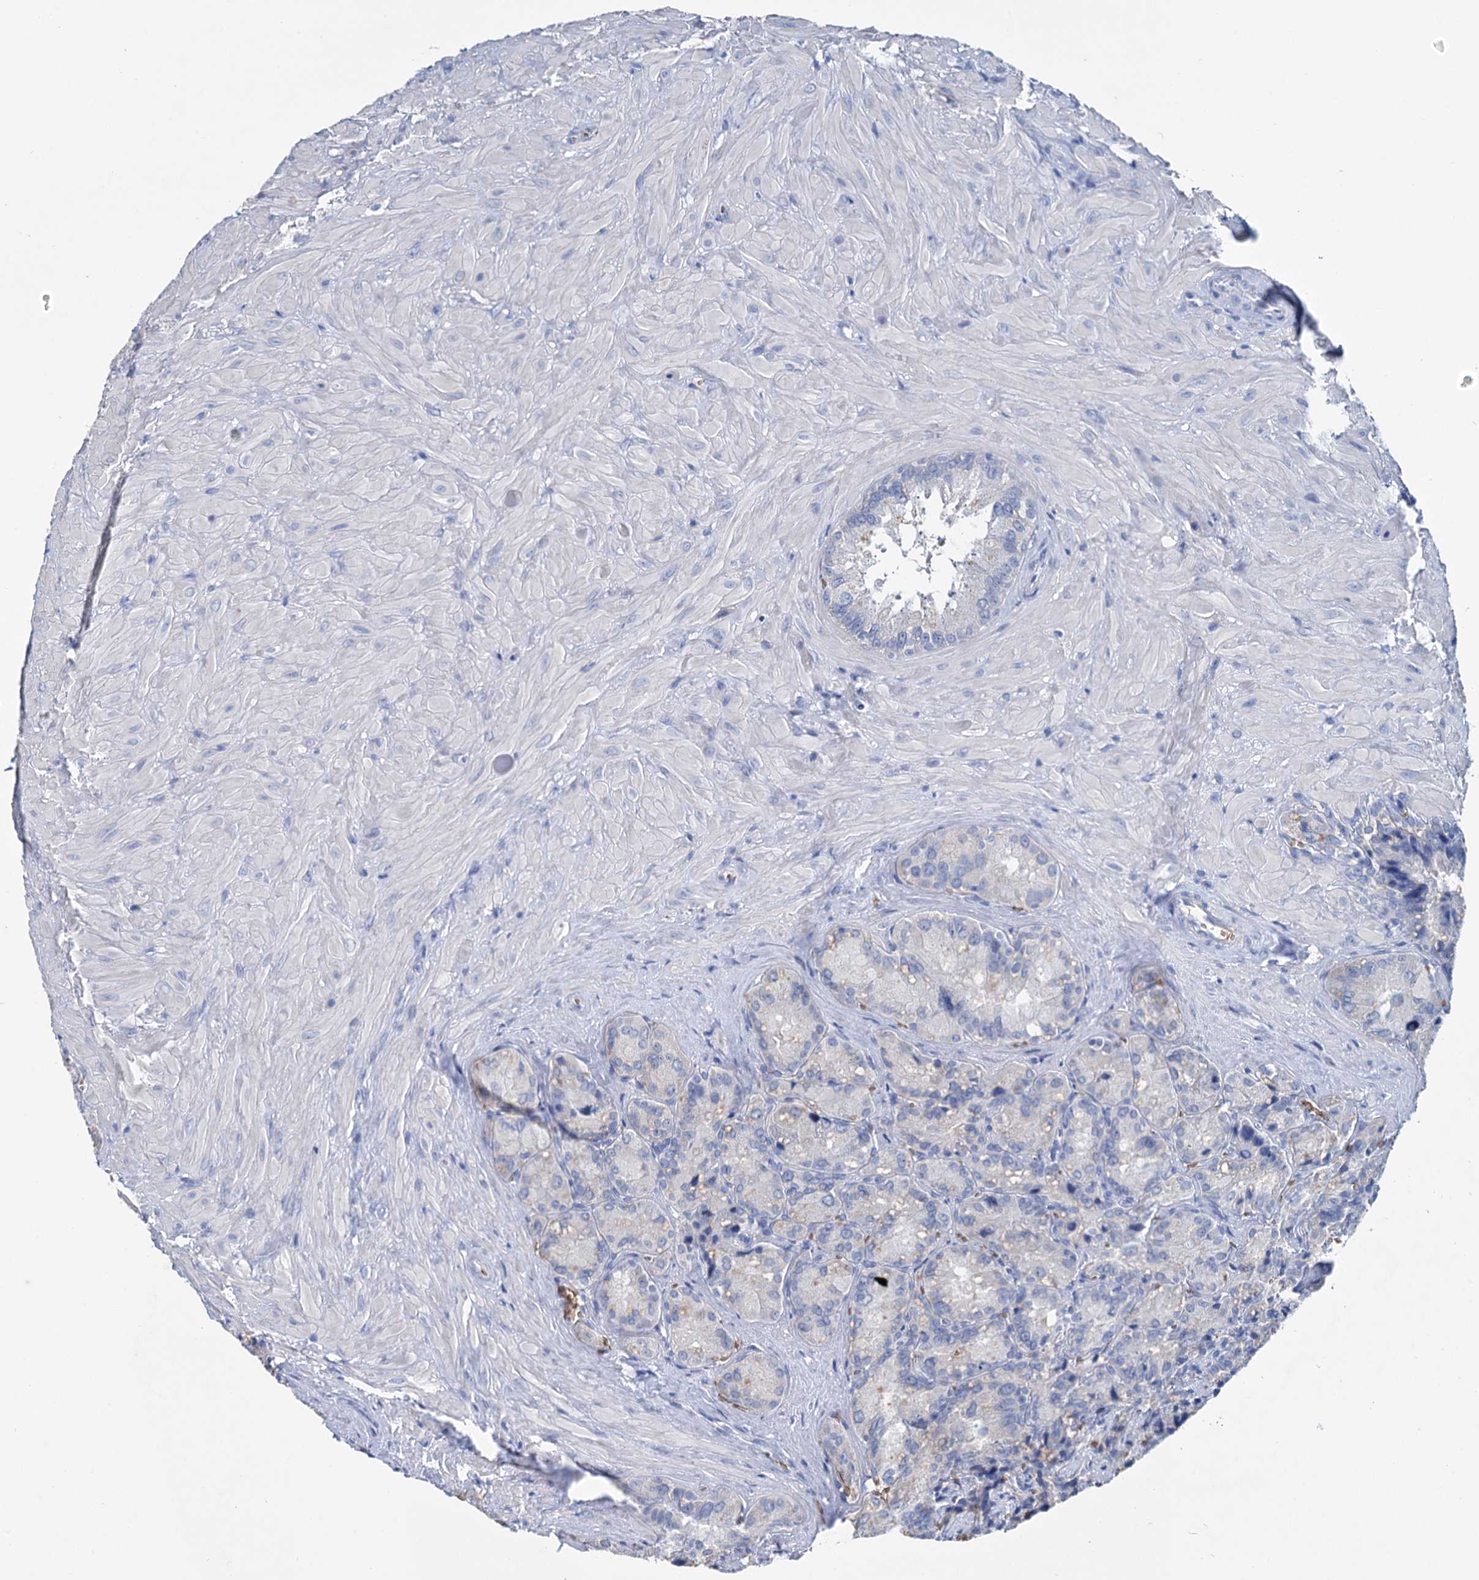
{"staining": {"intensity": "negative", "quantity": "none", "location": "none"}, "tissue": "seminal vesicle", "cell_type": "Glandular cells", "image_type": "normal", "snomed": [{"axis": "morphology", "description": "Normal tissue, NOS"}, {"axis": "topography", "description": "Seminal veicle"}], "caption": "Human seminal vesicle stained for a protein using IHC shows no expression in glandular cells.", "gene": "RPUSD3", "patient": {"sex": "male", "age": 62}}